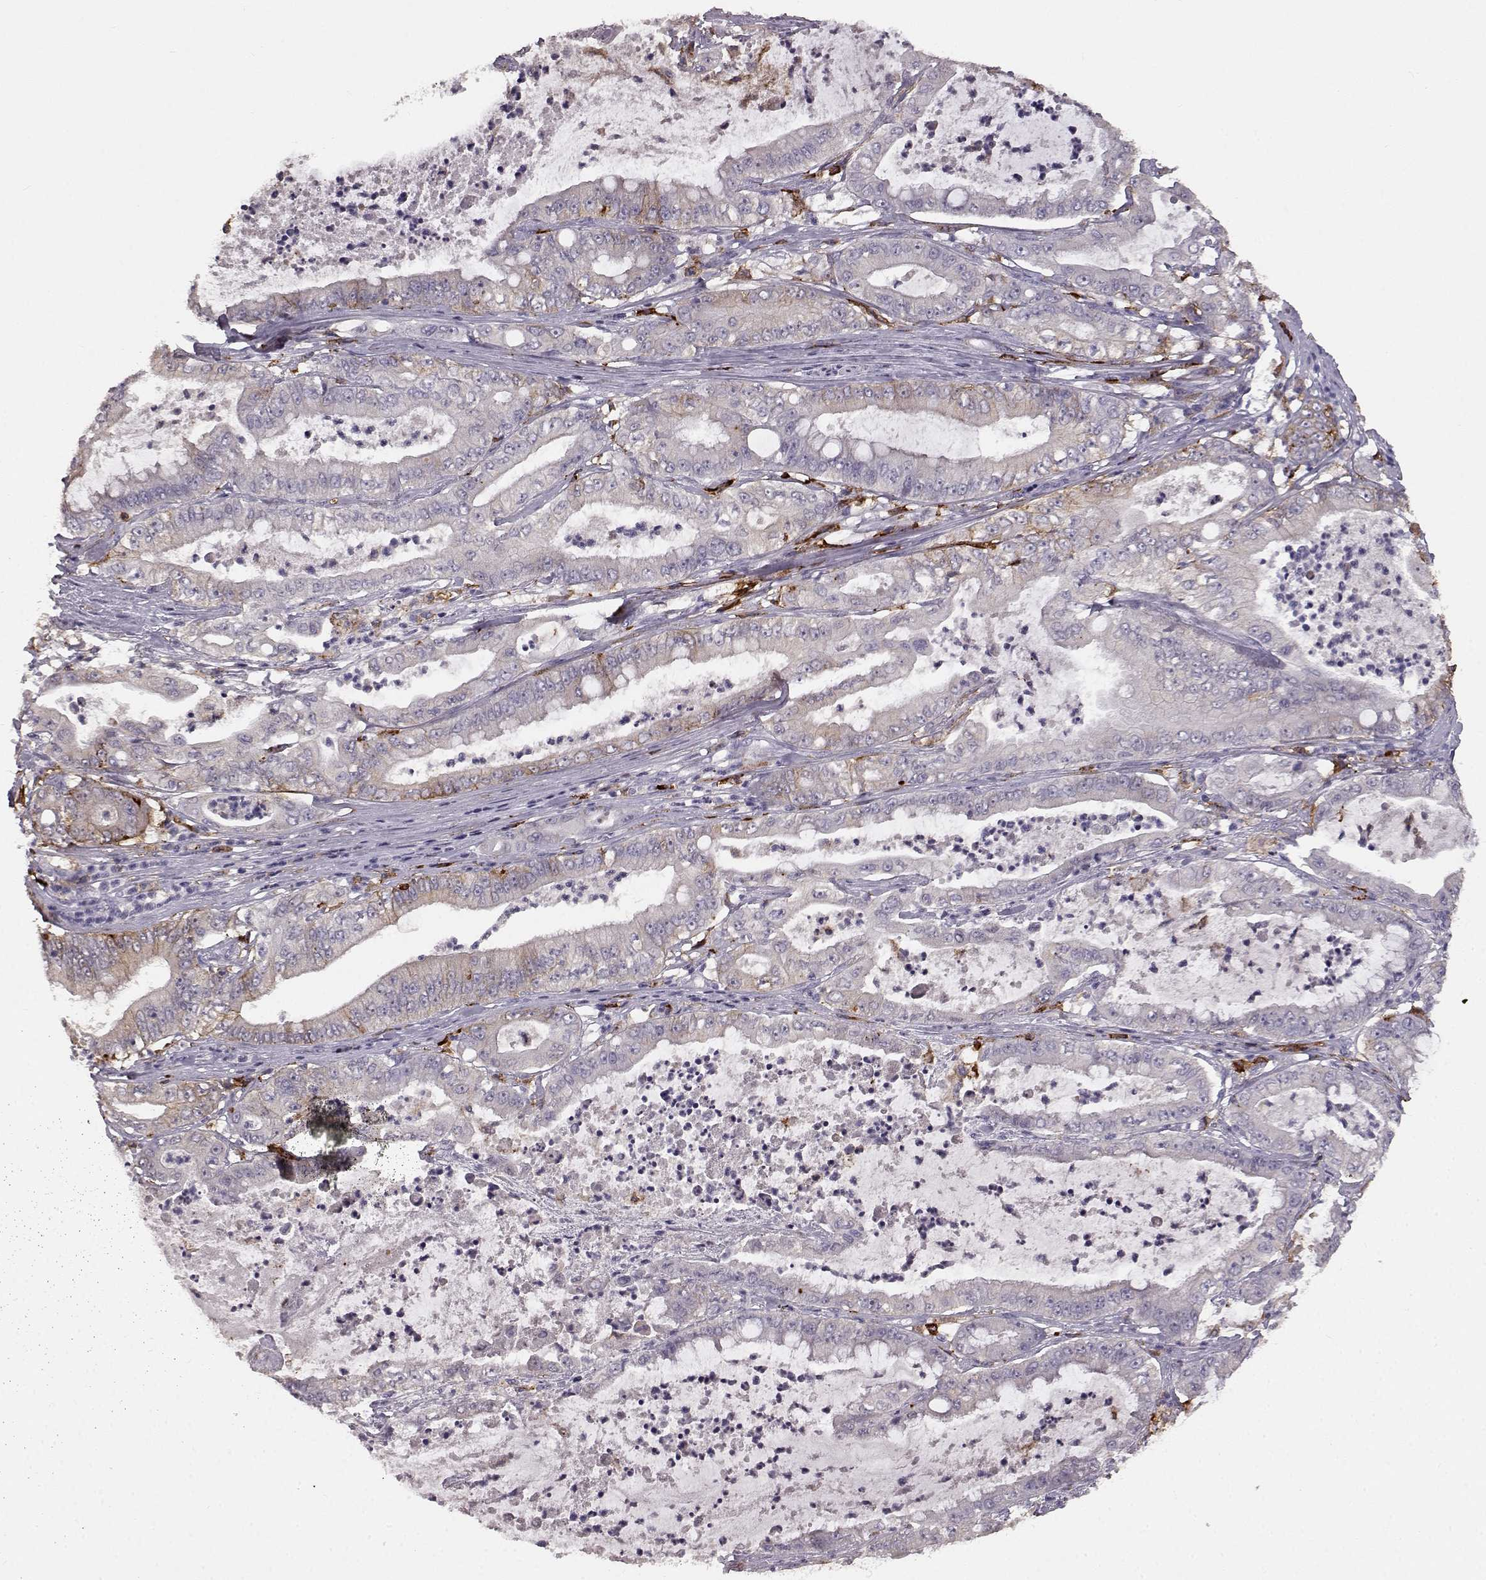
{"staining": {"intensity": "negative", "quantity": "none", "location": "none"}, "tissue": "pancreatic cancer", "cell_type": "Tumor cells", "image_type": "cancer", "snomed": [{"axis": "morphology", "description": "Adenocarcinoma, NOS"}, {"axis": "topography", "description": "Pancreas"}], "caption": "Tumor cells show no significant positivity in adenocarcinoma (pancreatic).", "gene": "CCNF", "patient": {"sex": "male", "age": 71}}